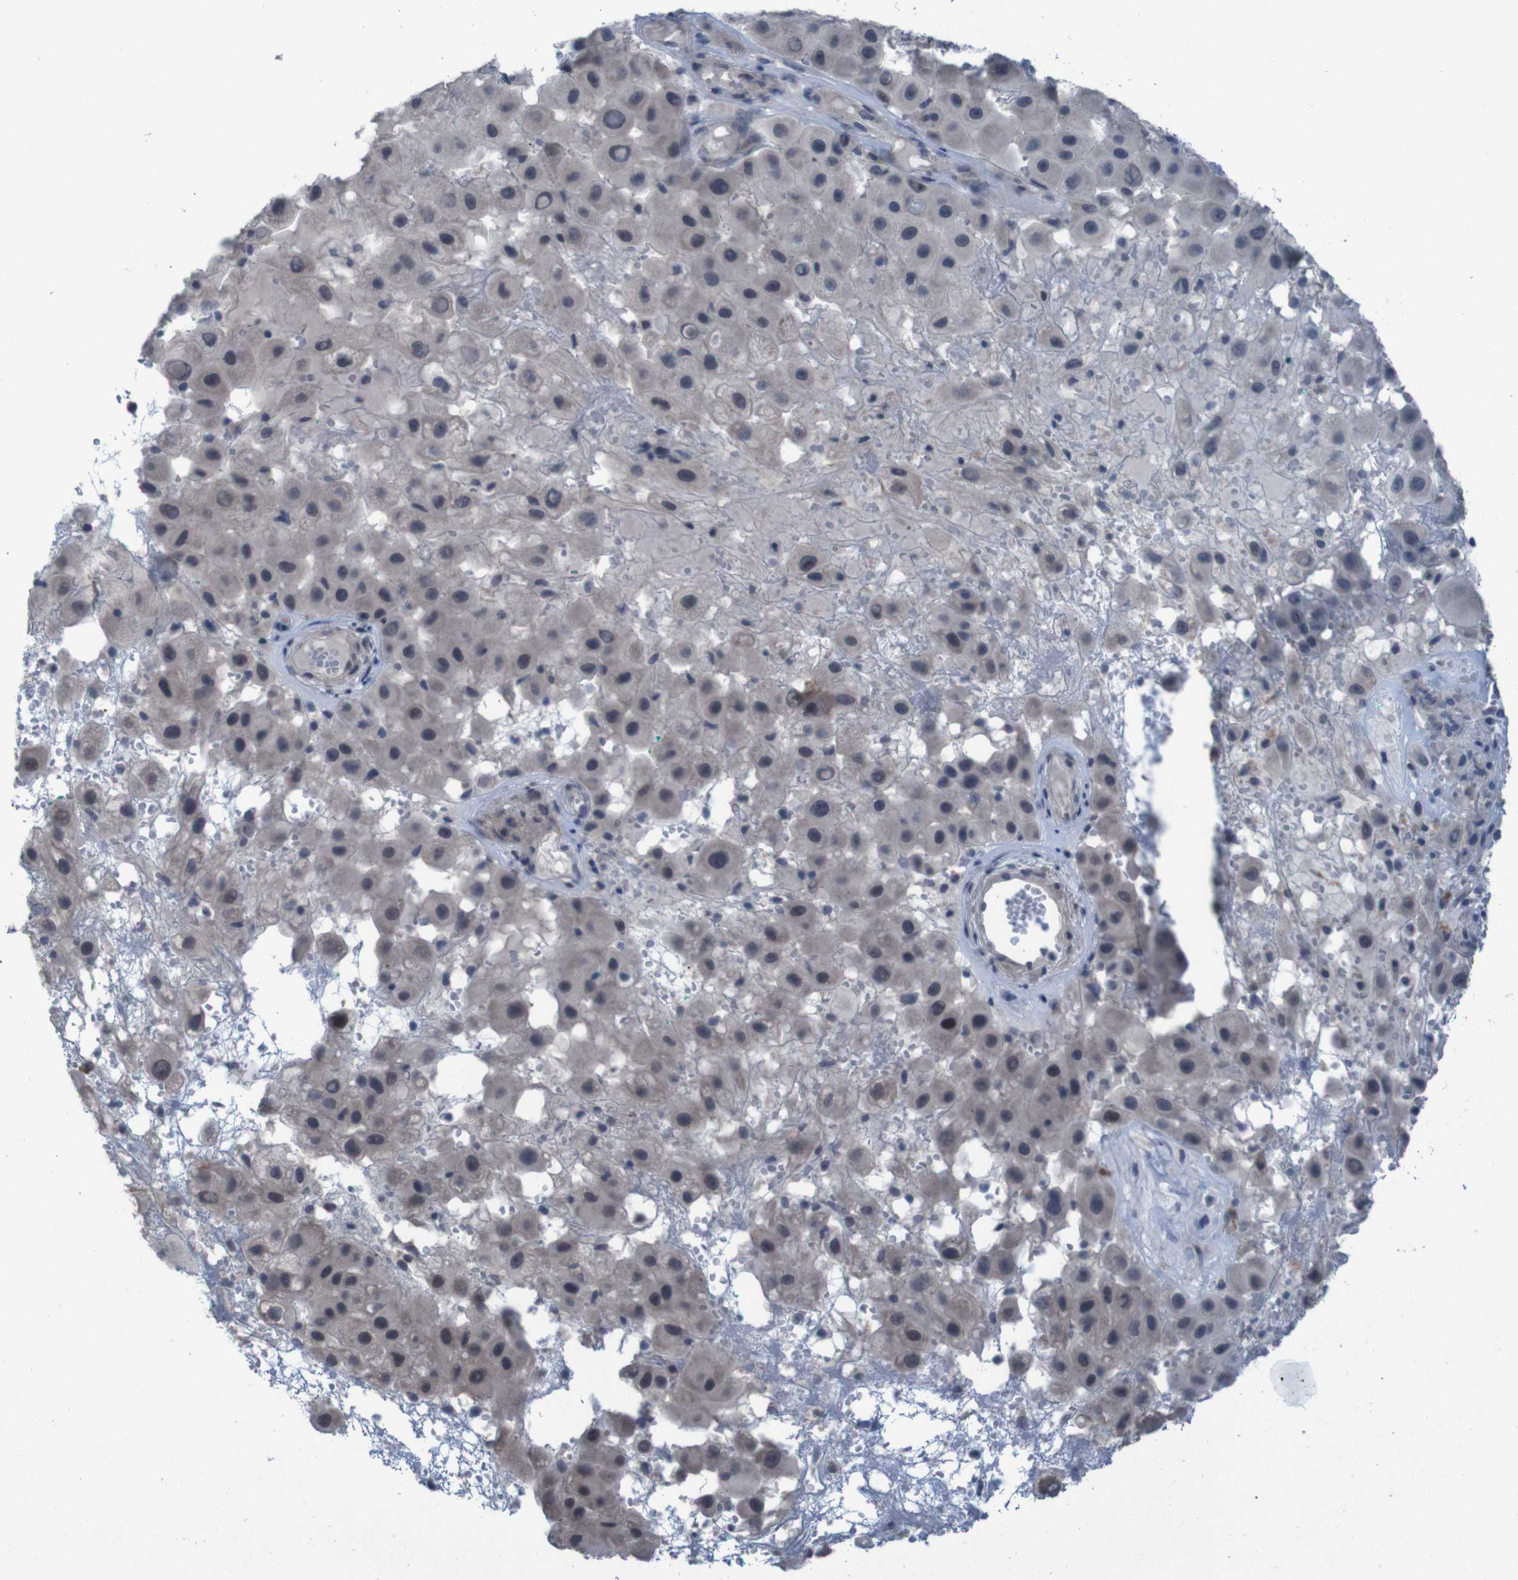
{"staining": {"intensity": "negative", "quantity": "none", "location": "none"}, "tissue": "melanoma", "cell_type": "Tumor cells", "image_type": "cancer", "snomed": [{"axis": "morphology", "description": "Malignant melanoma, NOS"}, {"axis": "topography", "description": "Skin"}], "caption": "The immunohistochemistry histopathology image has no significant expression in tumor cells of malignant melanoma tissue.", "gene": "CLDN18", "patient": {"sex": "female", "age": 81}}